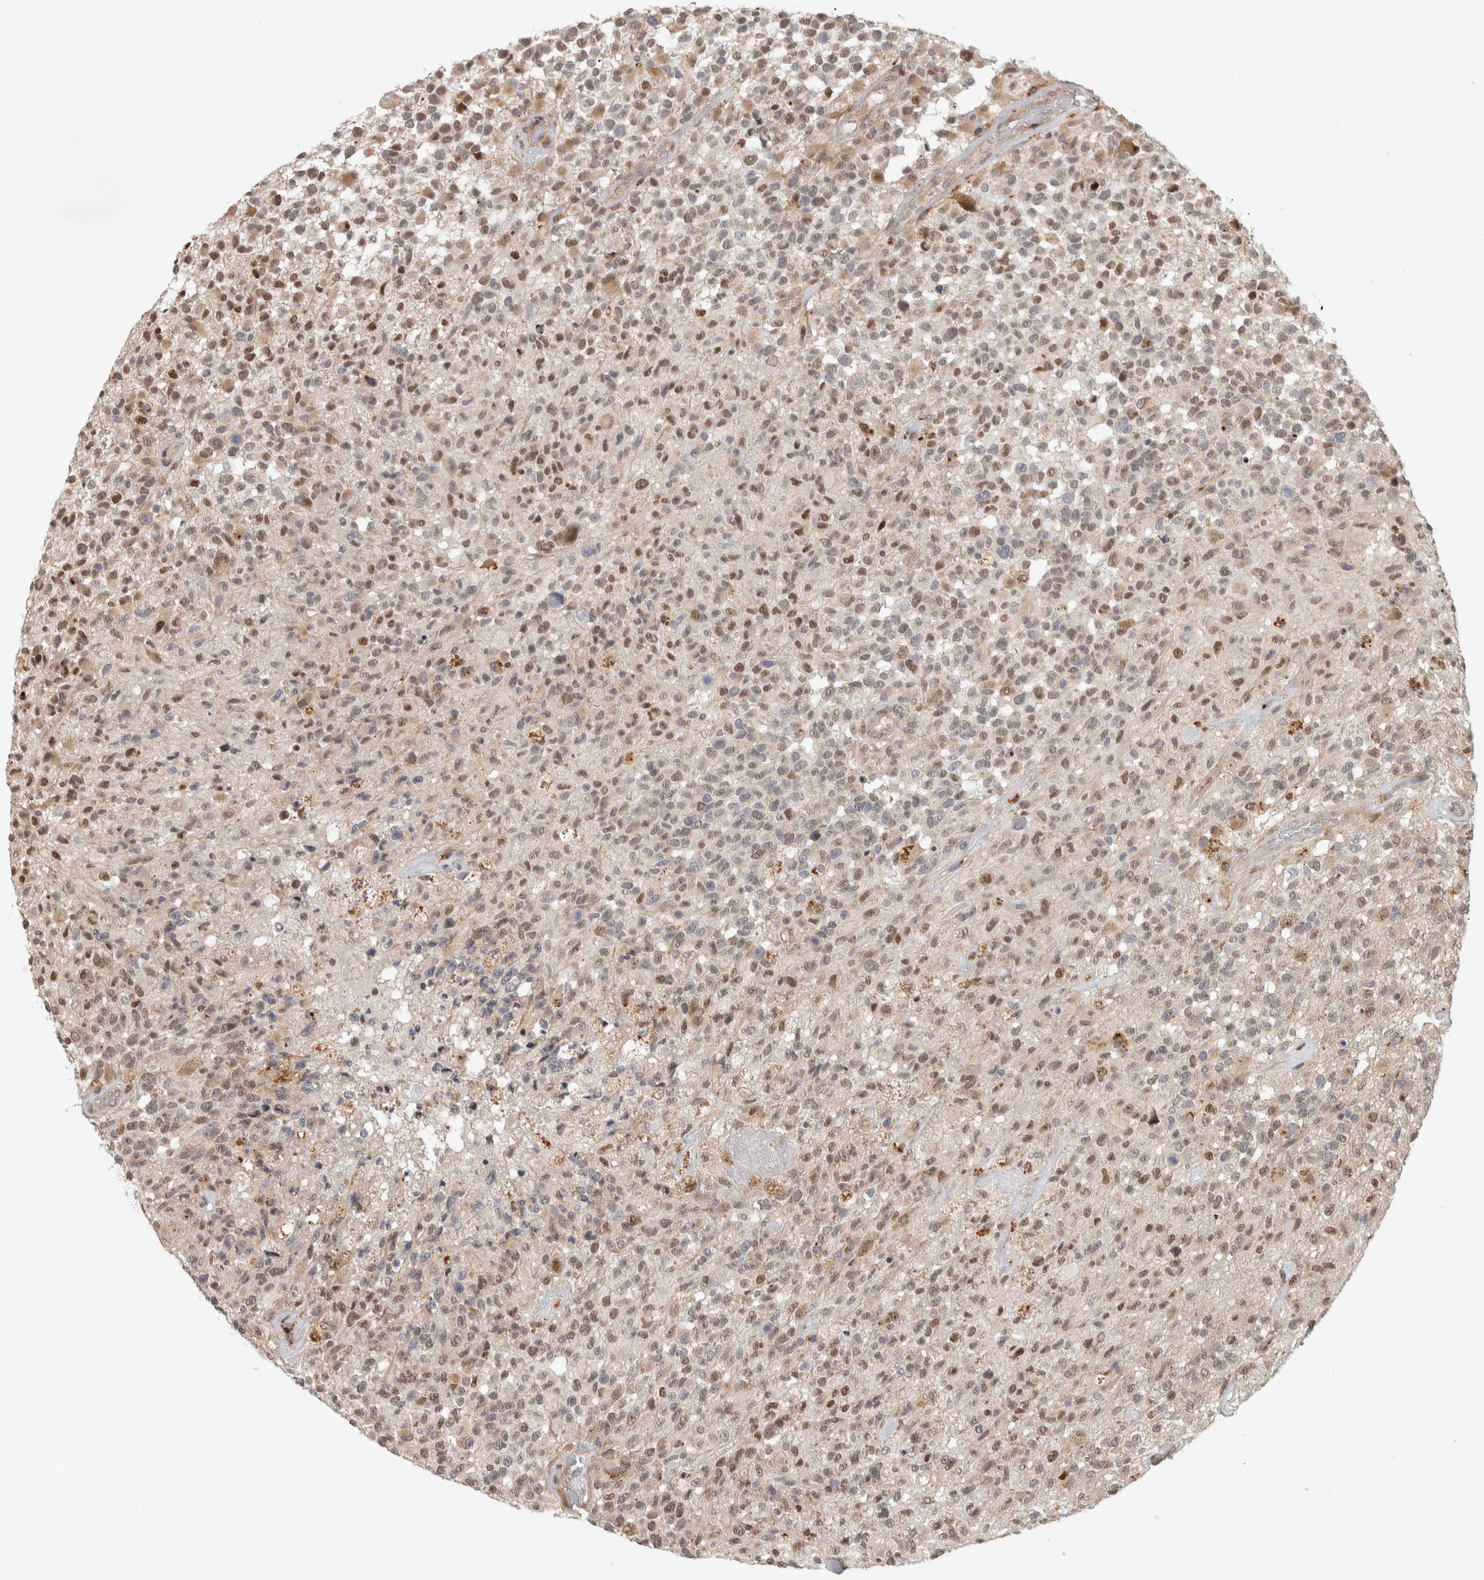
{"staining": {"intensity": "moderate", "quantity": ">75%", "location": "nuclear"}, "tissue": "glioma", "cell_type": "Tumor cells", "image_type": "cancer", "snomed": [{"axis": "morphology", "description": "Glioma, malignant, High grade"}, {"axis": "morphology", "description": "Glioblastoma, NOS"}, {"axis": "topography", "description": "Brain"}], "caption": "Protein analysis of malignant glioma (high-grade) tissue demonstrates moderate nuclear expression in about >75% of tumor cells.", "gene": "NAB2", "patient": {"sex": "male", "age": 60}}